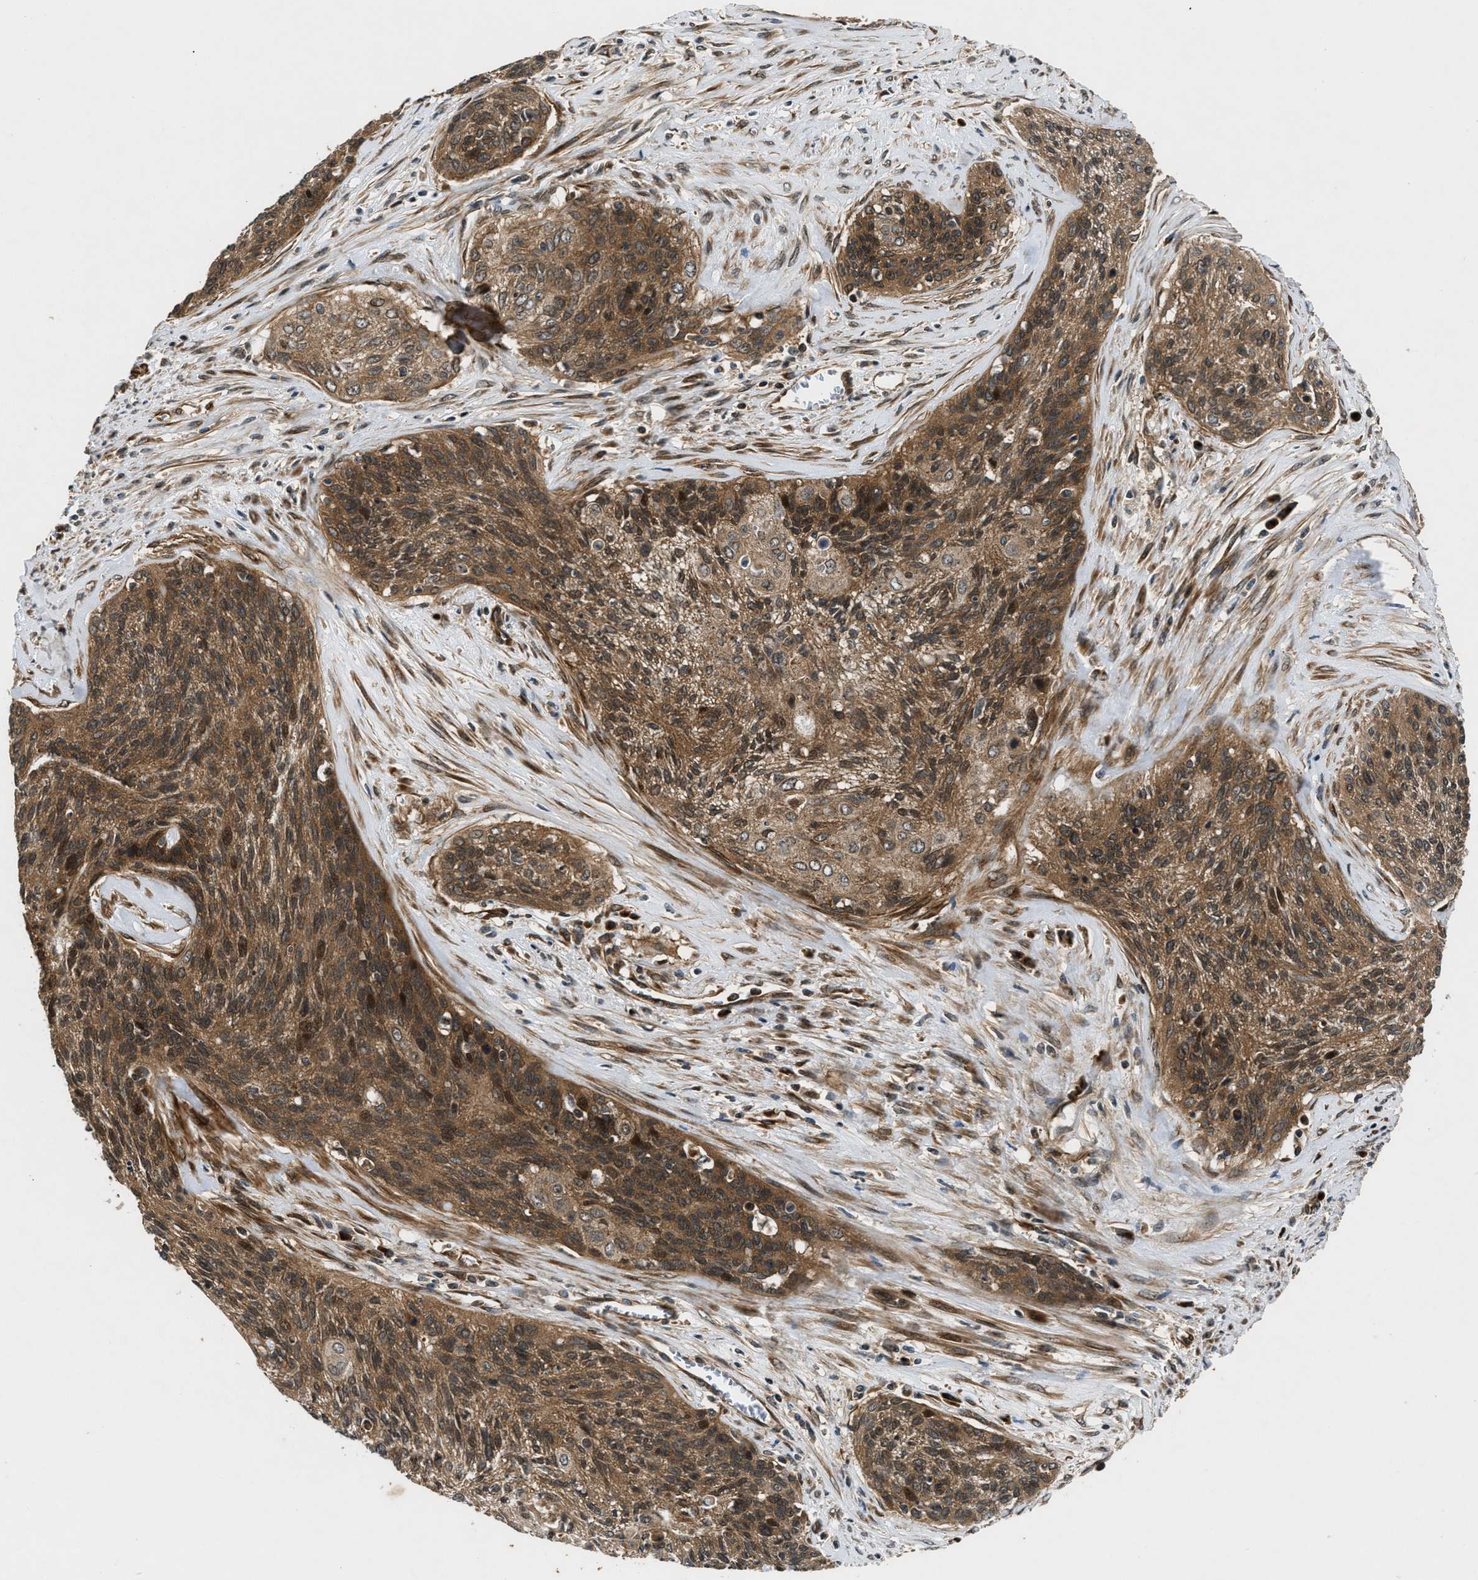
{"staining": {"intensity": "moderate", "quantity": ">75%", "location": "cytoplasmic/membranous"}, "tissue": "cervical cancer", "cell_type": "Tumor cells", "image_type": "cancer", "snomed": [{"axis": "morphology", "description": "Squamous cell carcinoma, NOS"}, {"axis": "topography", "description": "Cervix"}], "caption": "Immunohistochemical staining of human cervical squamous cell carcinoma shows medium levels of moderate cytoplasmic/membranous positivity in approximately >75% of tumor cells.", "gene": "PNPLA8", "patient": {"sex": "female", "age": 55}}